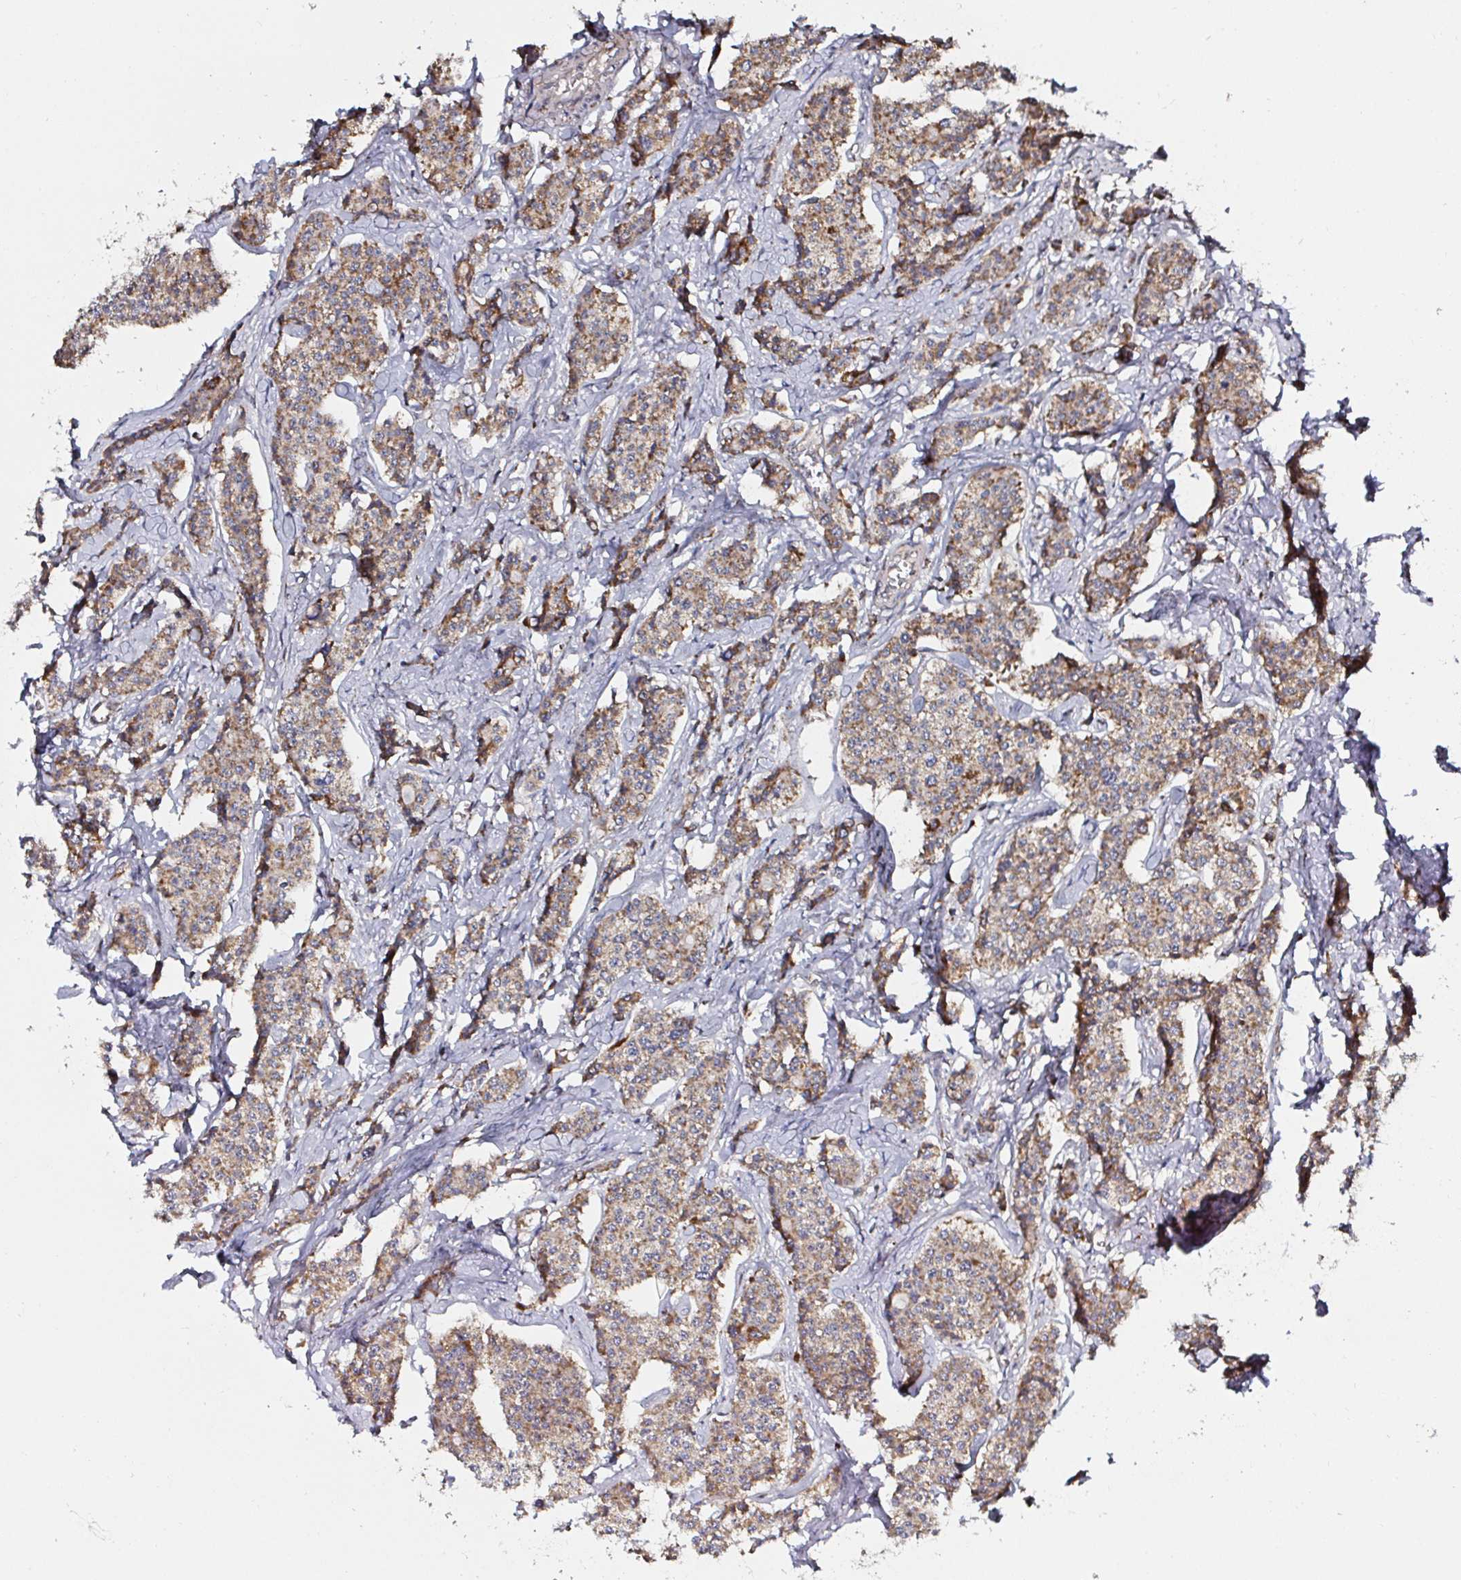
{"staining": {"intensity": "moderate", "quantity": ">75%", "location": "cytoplasmic/membranous"}, "tissue": "carcinoid", "cell_type": "Tumor cells", "image_type": "cancer", "snomed": [{"axis": "morphology", "description": "Carcinoid, malignant, NOS"}, {"axis": "topography", "description": "Small intestine"}], "caption": "Brown immunohistochemical staining in carcinoid (malignant) shows moderate cytoplasmic/membranous staining in about >75% of tumor cells.", "gene": "ATAD3B", "patient": {"sex": "female", "age": 64}}